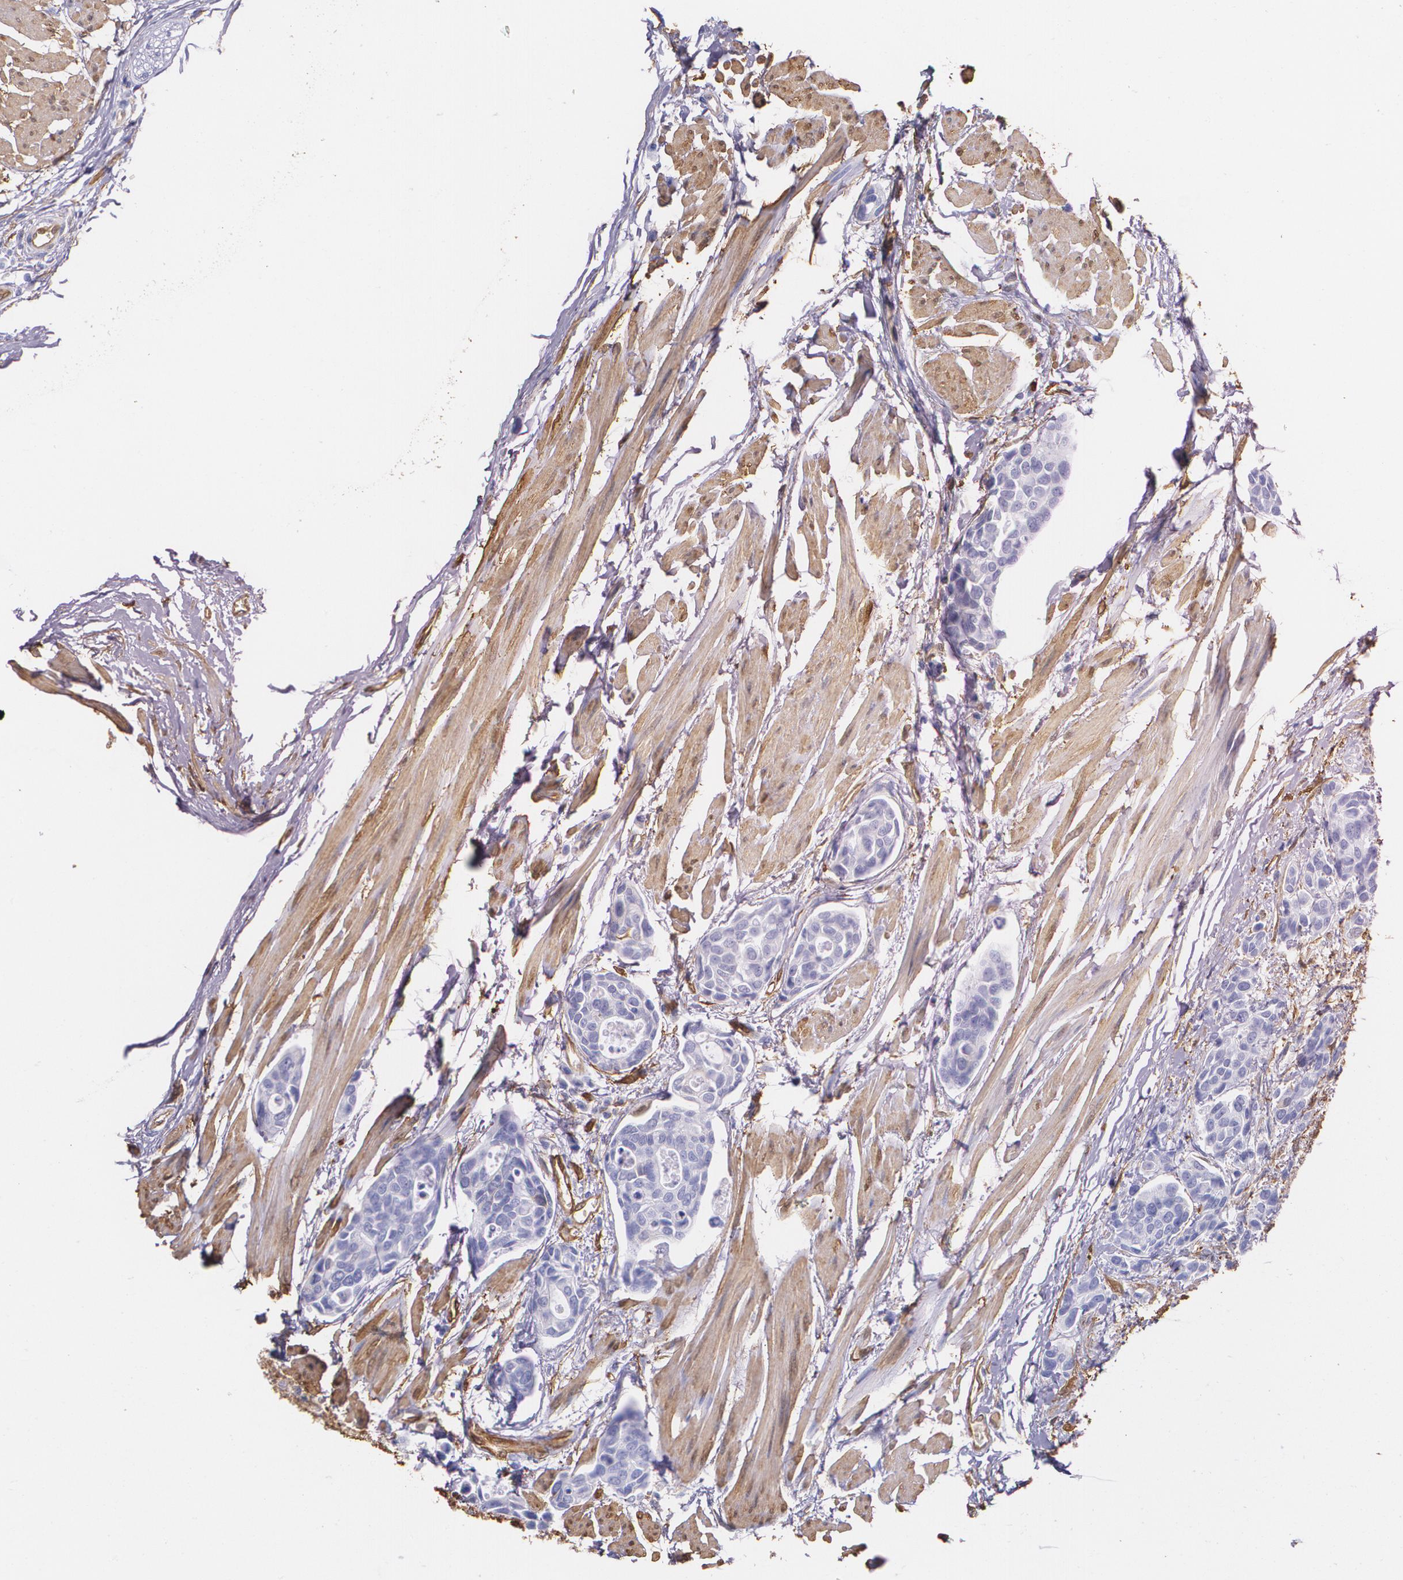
{"staining": {"intensity": "negative", "quantity": "none", "location": "none"}, "tissue": "urothelial cancer", "cell_type": "Tumor cells", "image_type": "cancer", "snomed": [{"axis": "morphology", "description": "Urothelial carcinoma, High grade"}, {"axis": "topography", "description": "Urinary bladder"}], "caption": "High-grade urothelial carcinoma was stained to show a protein in brown. There is no significant staining in tumor cells.", "gene": "MMP2", "patient": {"sex": "male", "age": 78}}